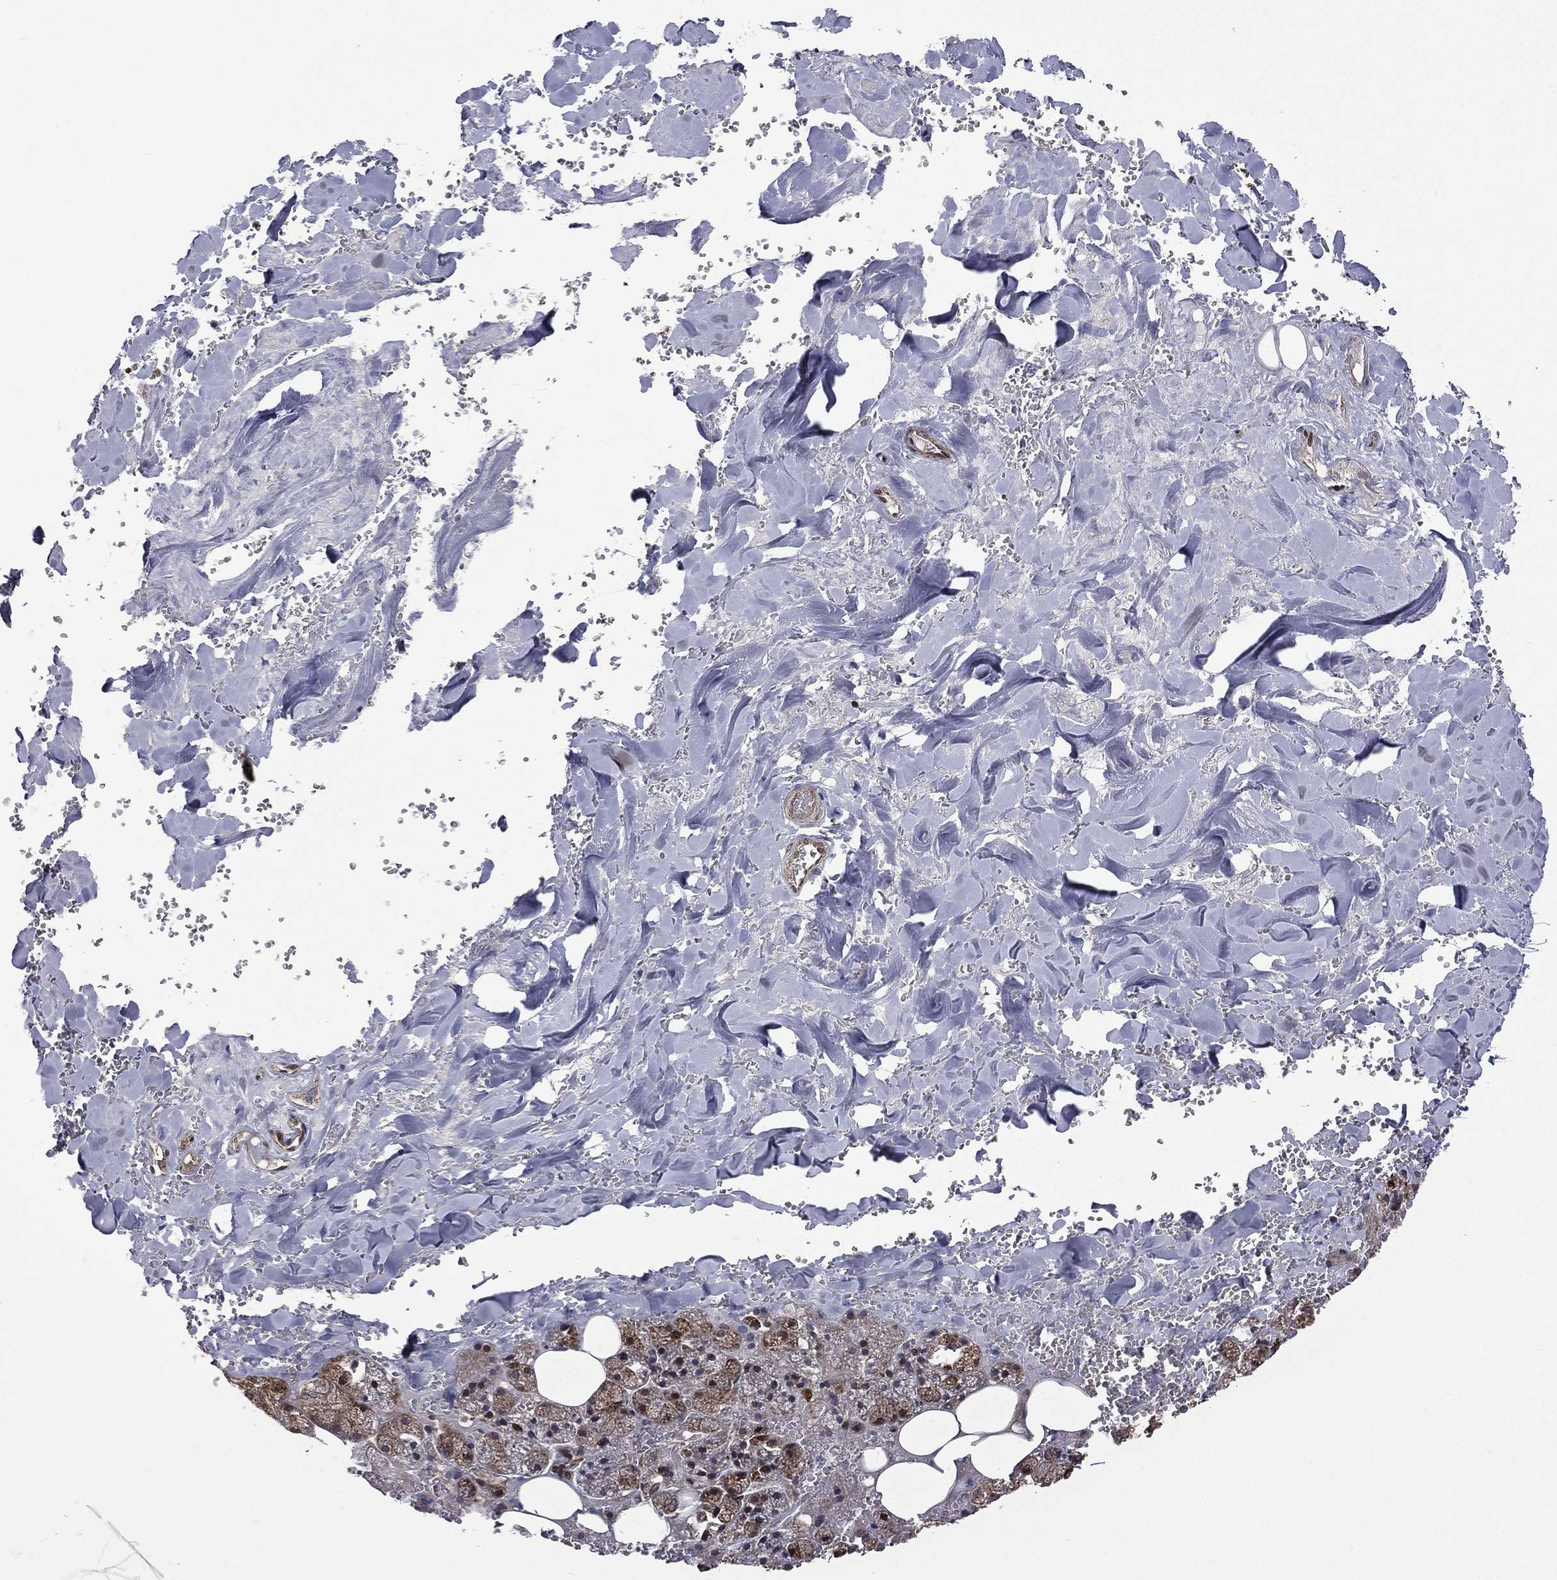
{"staining": {"intensity": "strong", "quantity": "25%-75%", "location": "cytoplasmic/membranous"}, "tissue": "salivary gland", "cell_type": "Glandular cells", "image_type": "normal", "snomed": [{"axis": "morphology", "description": "Normal tissue, NOS"}, {"axis": "topography", "description": "Salivary gland"}], "caption": "A brown stain labels strong cytoplasmic/membranous staining of a protein in glandular cells of benign salivary gland.", "gene": "GIMAP6", "patient": {"sex": "male", "age": 38}}